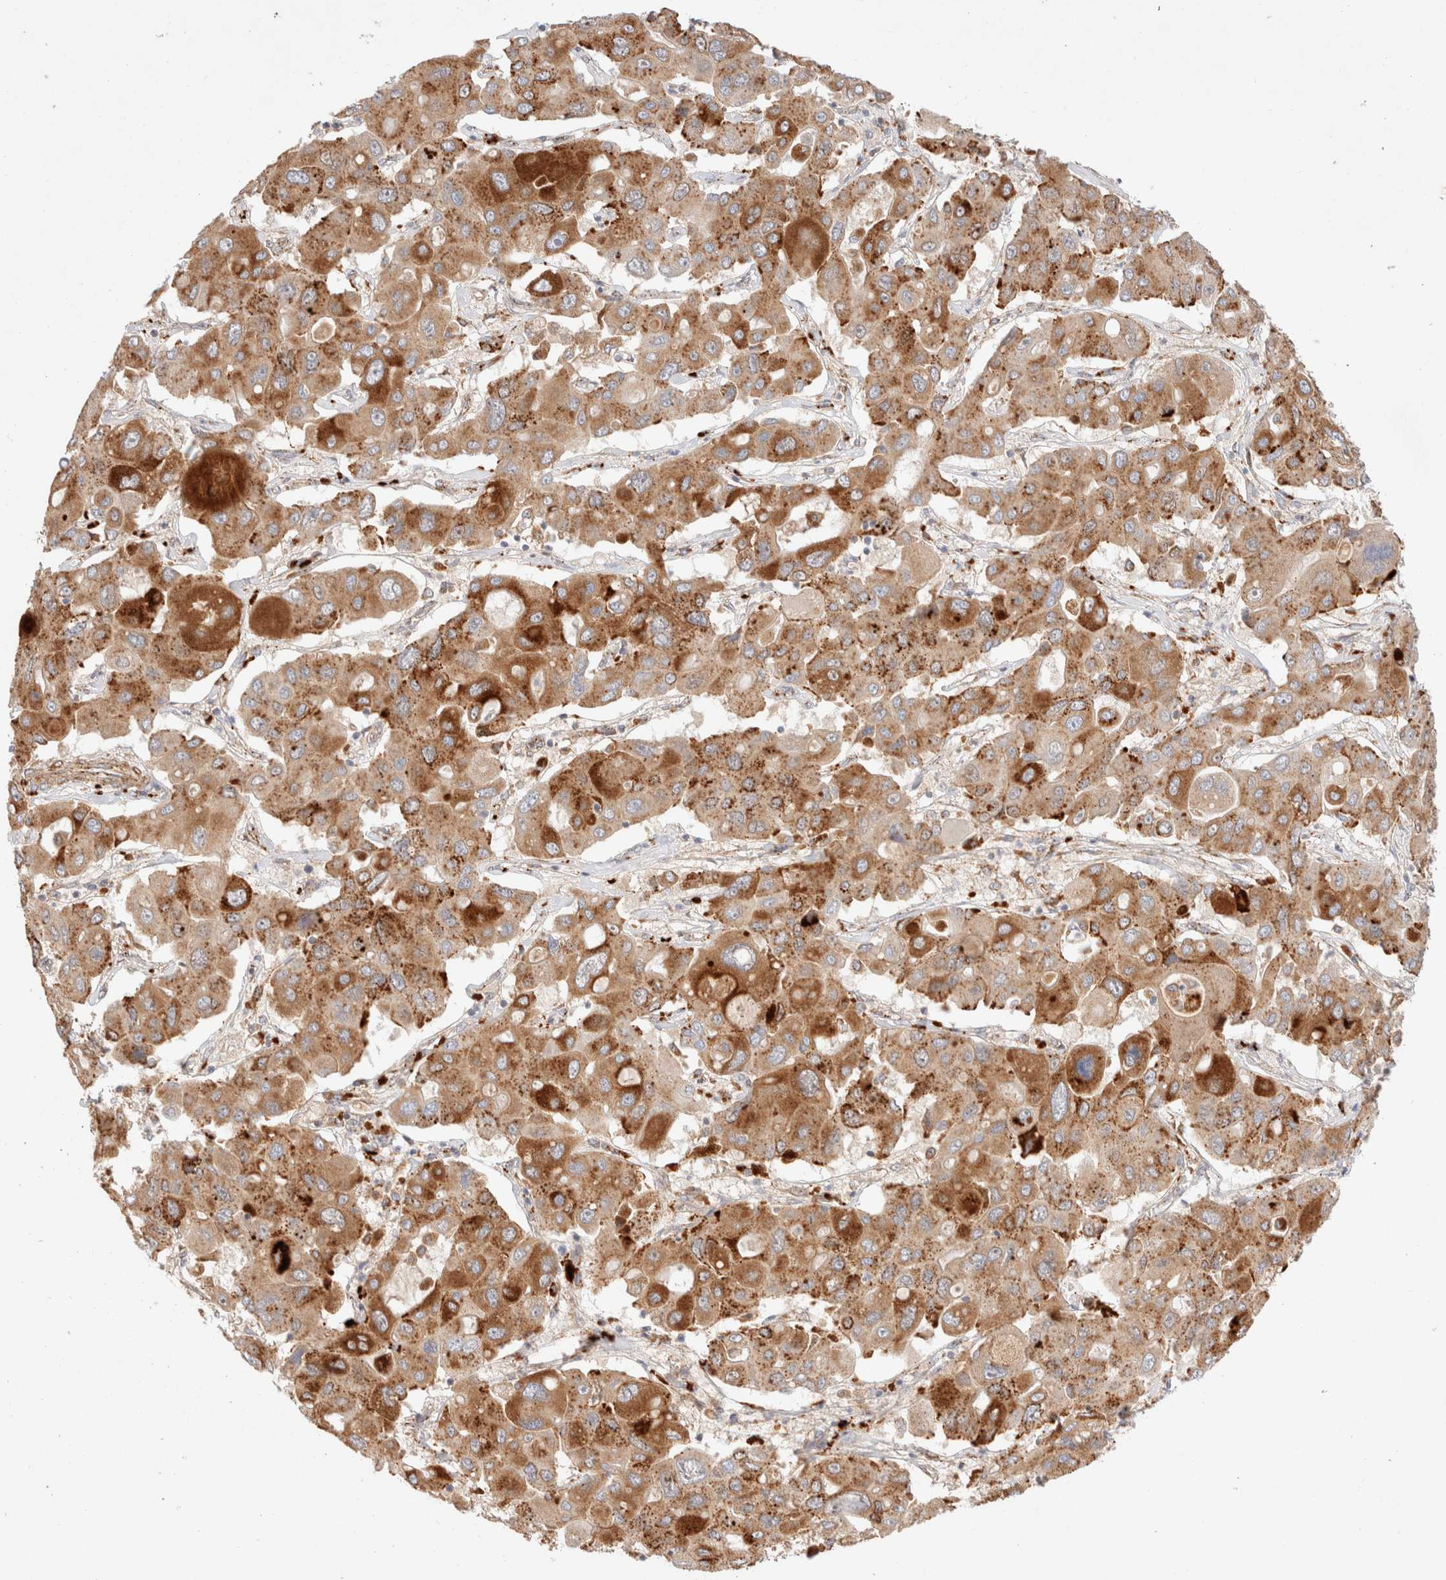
{"staining": {"intensity": "moderate", "quantity": ">75%", "location": "cytoplasmic/membranous"}, "tissue": "liver cancer", "cell_type": "Tumor cells", "image_type": "cancer", "snomed": [{"axis": "morphology", "description": "Cholangiocarcinoma"}, {"axis": "topography", "description": "Liver"}], "caption": "Cholangiocarcinoma (liver) stained for a protein displays moderate cytoplasmic/membranous positivity in tumor cells.", "gene": "RABEPK", "patient": {"sex": "male", "age": 67}}